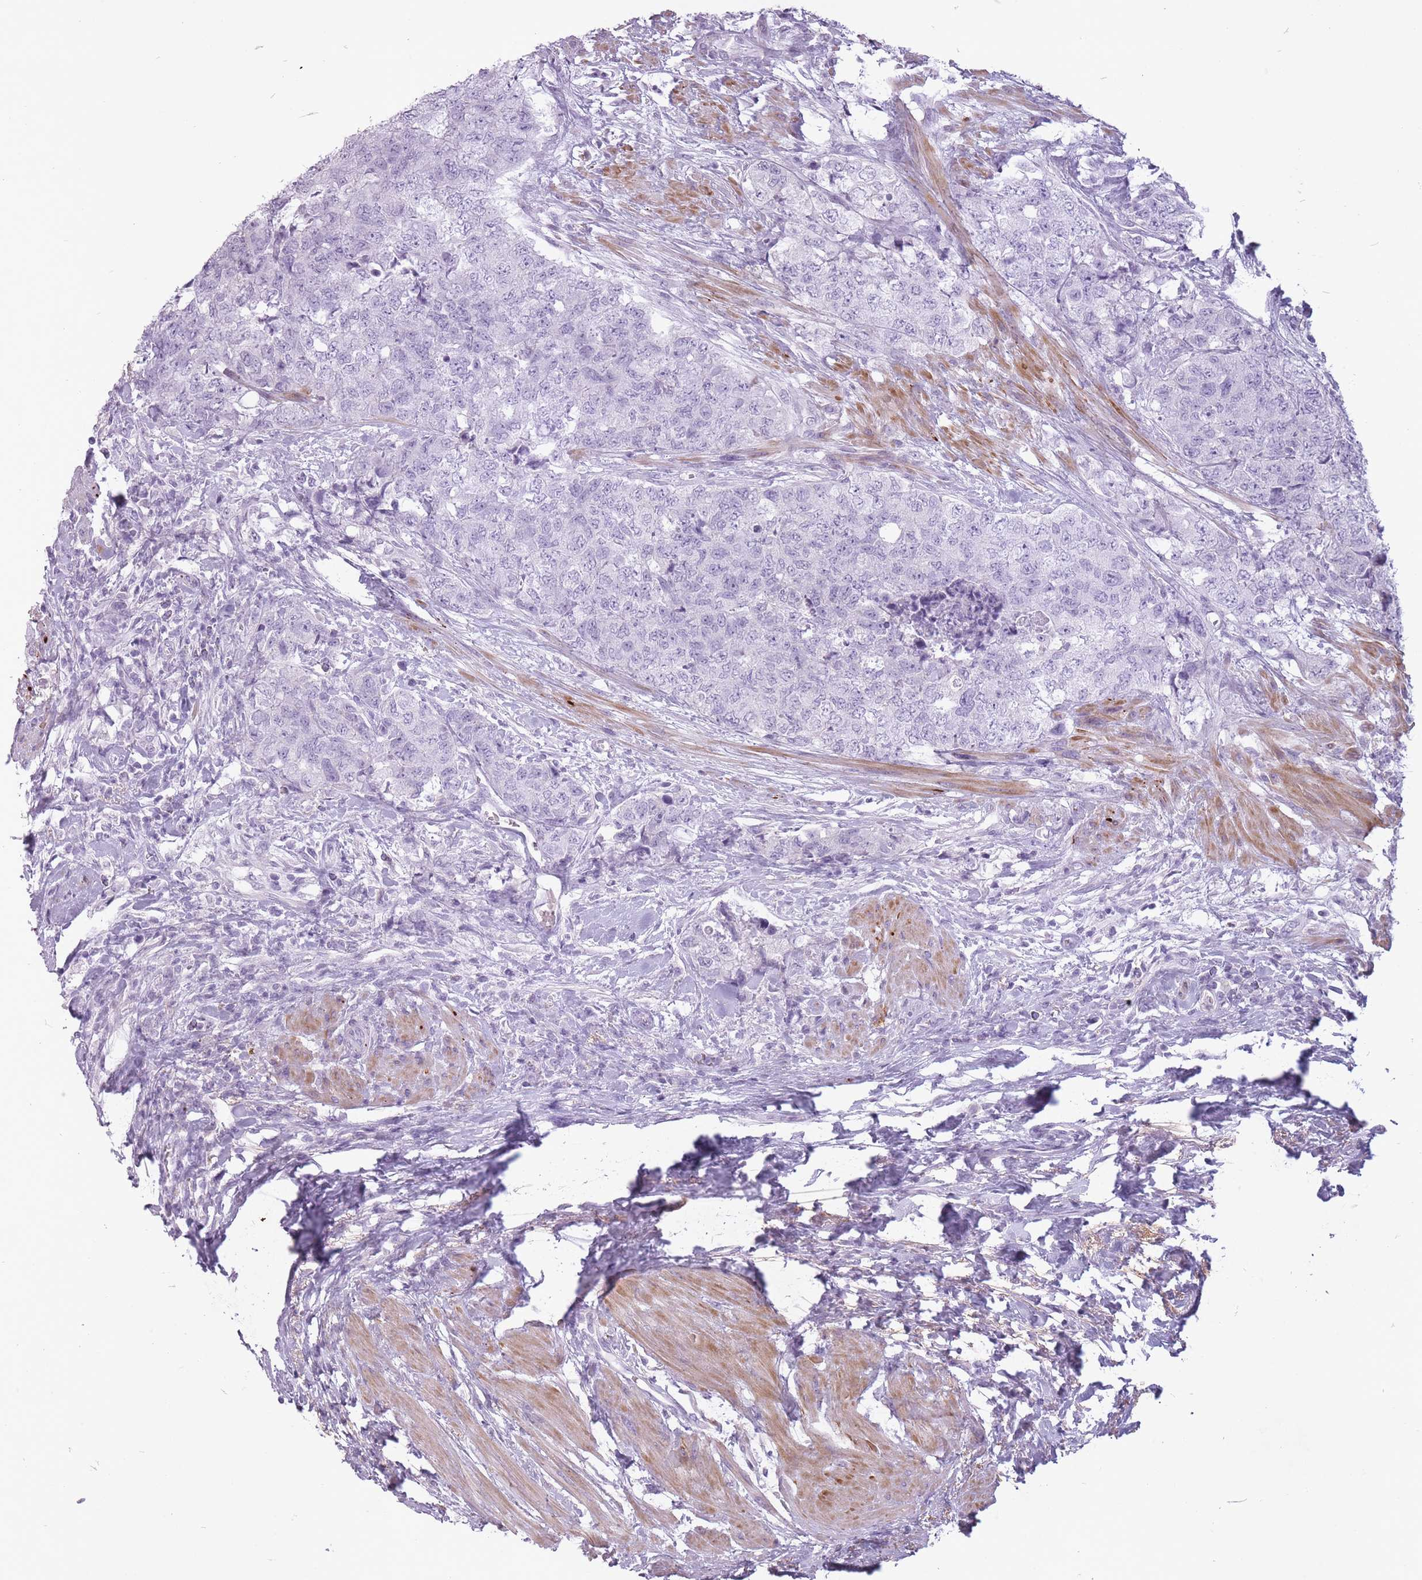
{"staining": {"intensity": "negative", "quantity": "none", "location": "none"}, "tissue": "urothelial cancer", "cell_type": "Tumor cells", "image_type": "cancer", "snomed": [{"axis": "morphology", "description": "Urothelial carcinoma, High grade"}, {"axis": "topography", "description": "Urinary bladder"}], "caption": "Urothelial carcinoma (high-grade) stained for a protein using immunohistochemistry reveals no staining tumor cells.", "gene": "RFX4", "patient": {"sex": "female", "age": 78}}